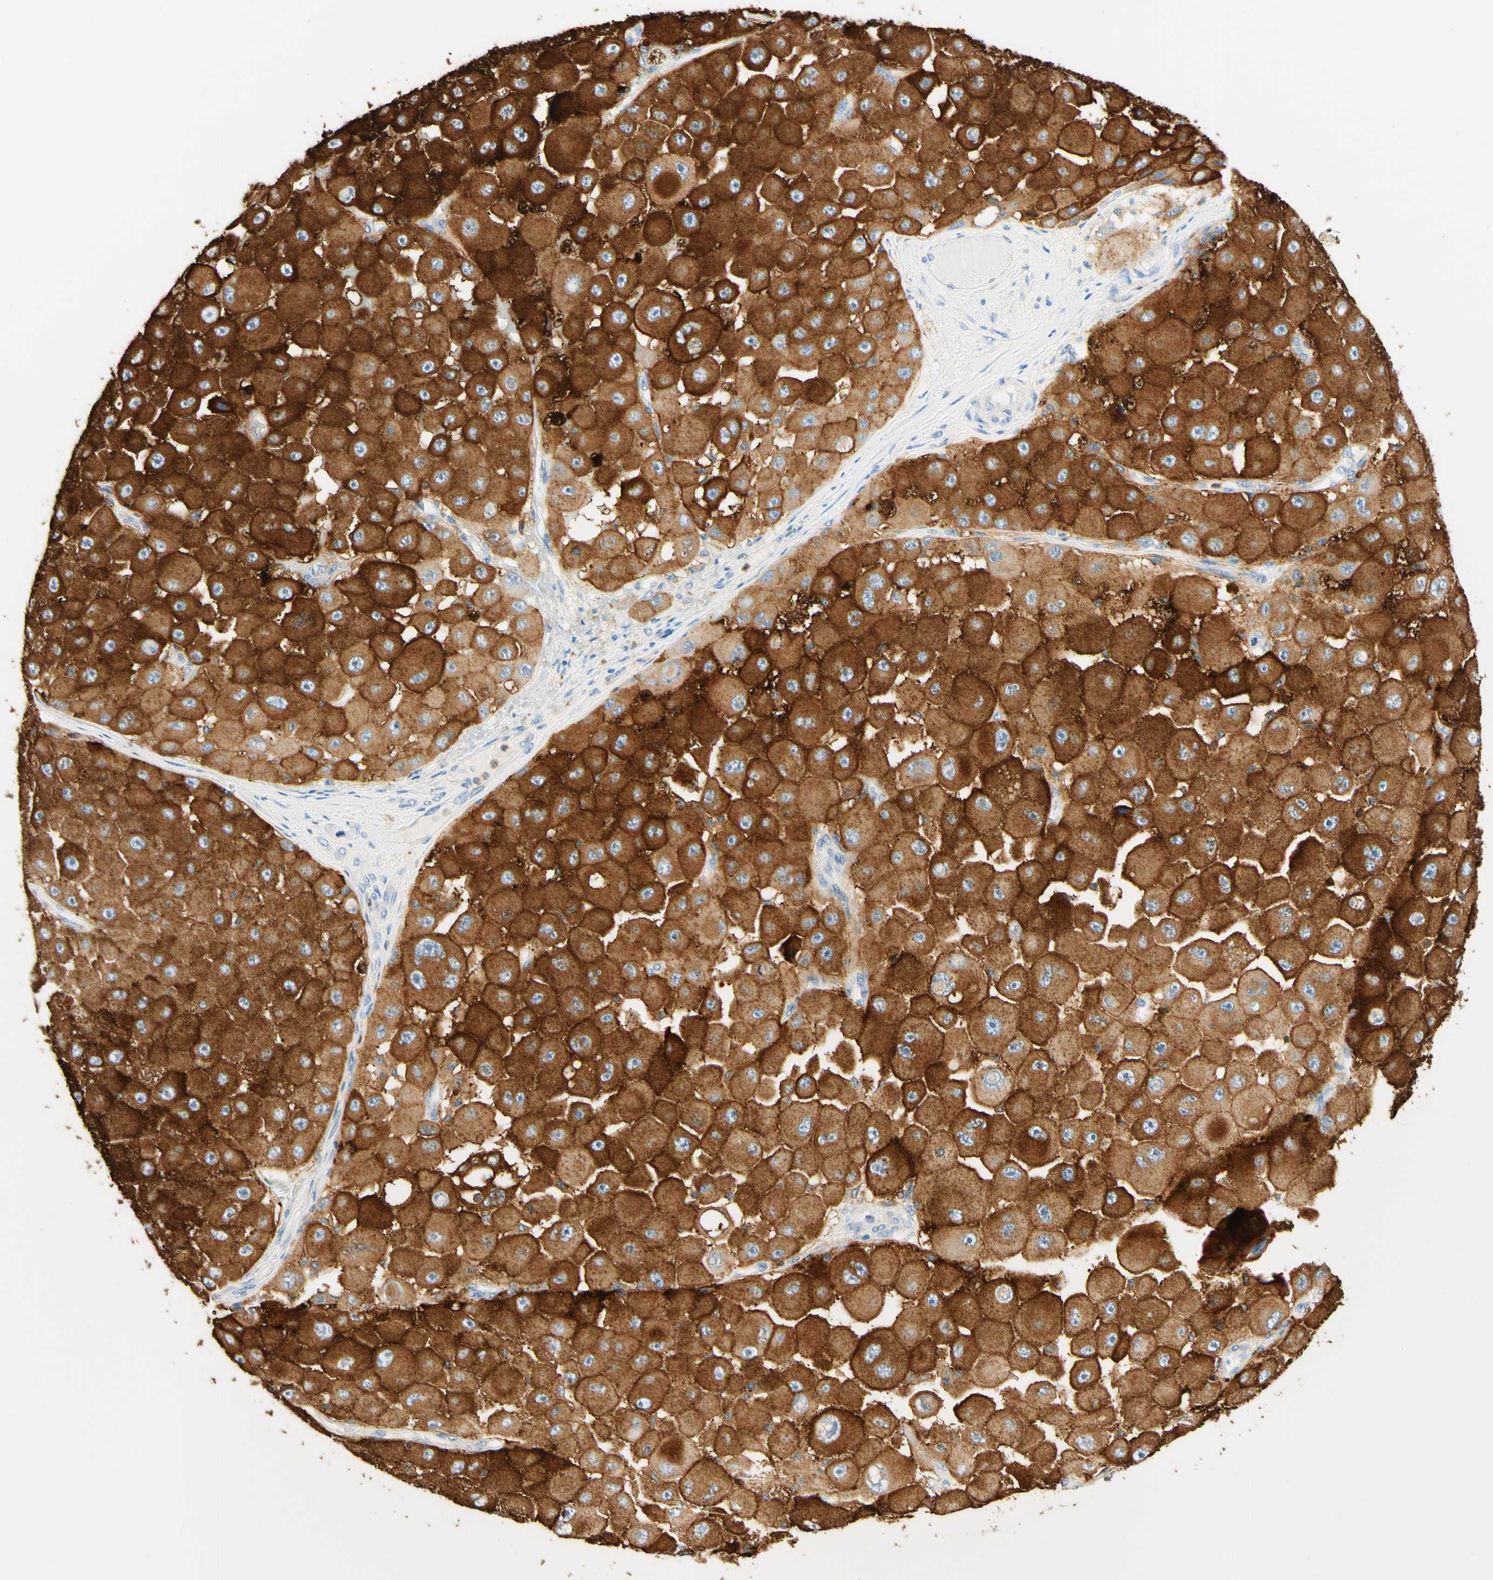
{"staining": {"intensity": "strong", "quantity": ">75%", "location": "cytoplasmic/membranous"}, "tissue": "melanoma", "cell_type": "Tumor cells", "image_type": "cancer", "snomed": [{"axis": "morphology", "description": "Malignant melanoma, NOS"}, {"axis": "topography", "description": "Skin"}], "caption": "Human melanoma stained for a protein (brown) exhibits strong cytoplasmic/membranous positive staining in approximately >75% of tumor cells.", "gene": "CD63", "patient": {"sex": "female", "age": 81}}